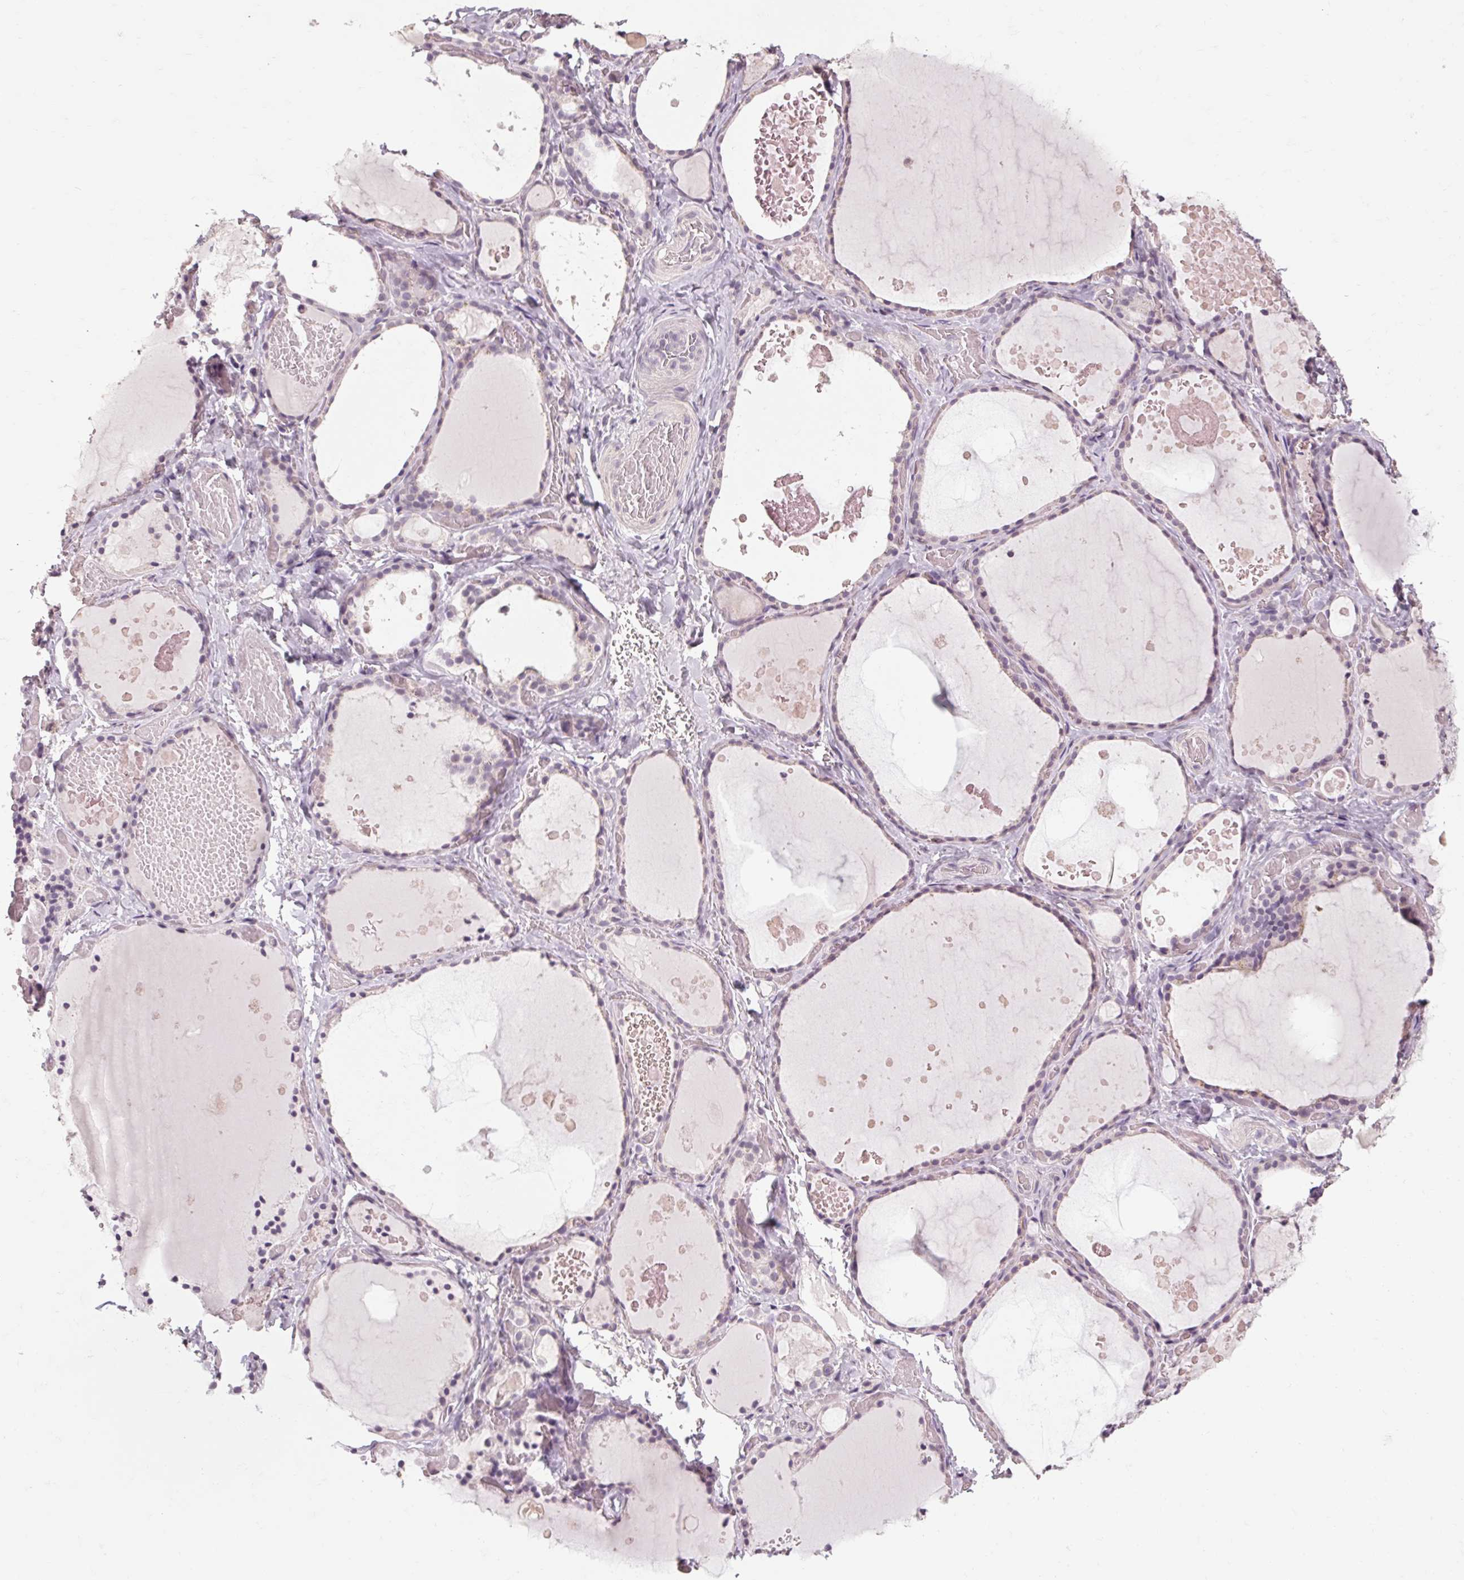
{"staining": {"intensity": "negative", "quantity": "none", "location": "none"}, "tissue": "thyroid gland", "cell_type": "Glandular cells", "image_type": "normal", "snomed": [{"axis": "morphology", "description": "Normal tissue, NOS"}, {"axis": "topography", "description": "Thyroid gland"}], "caption": "This micrograph is of normal thyroid gland stained with immunohistochemistry (IHC) to label a protein in brown with the nuclei are counter-stained blue. There is no staining in glandular cells.", "gene": "POMC", "patient": {"sex": "female", "age": 56}}